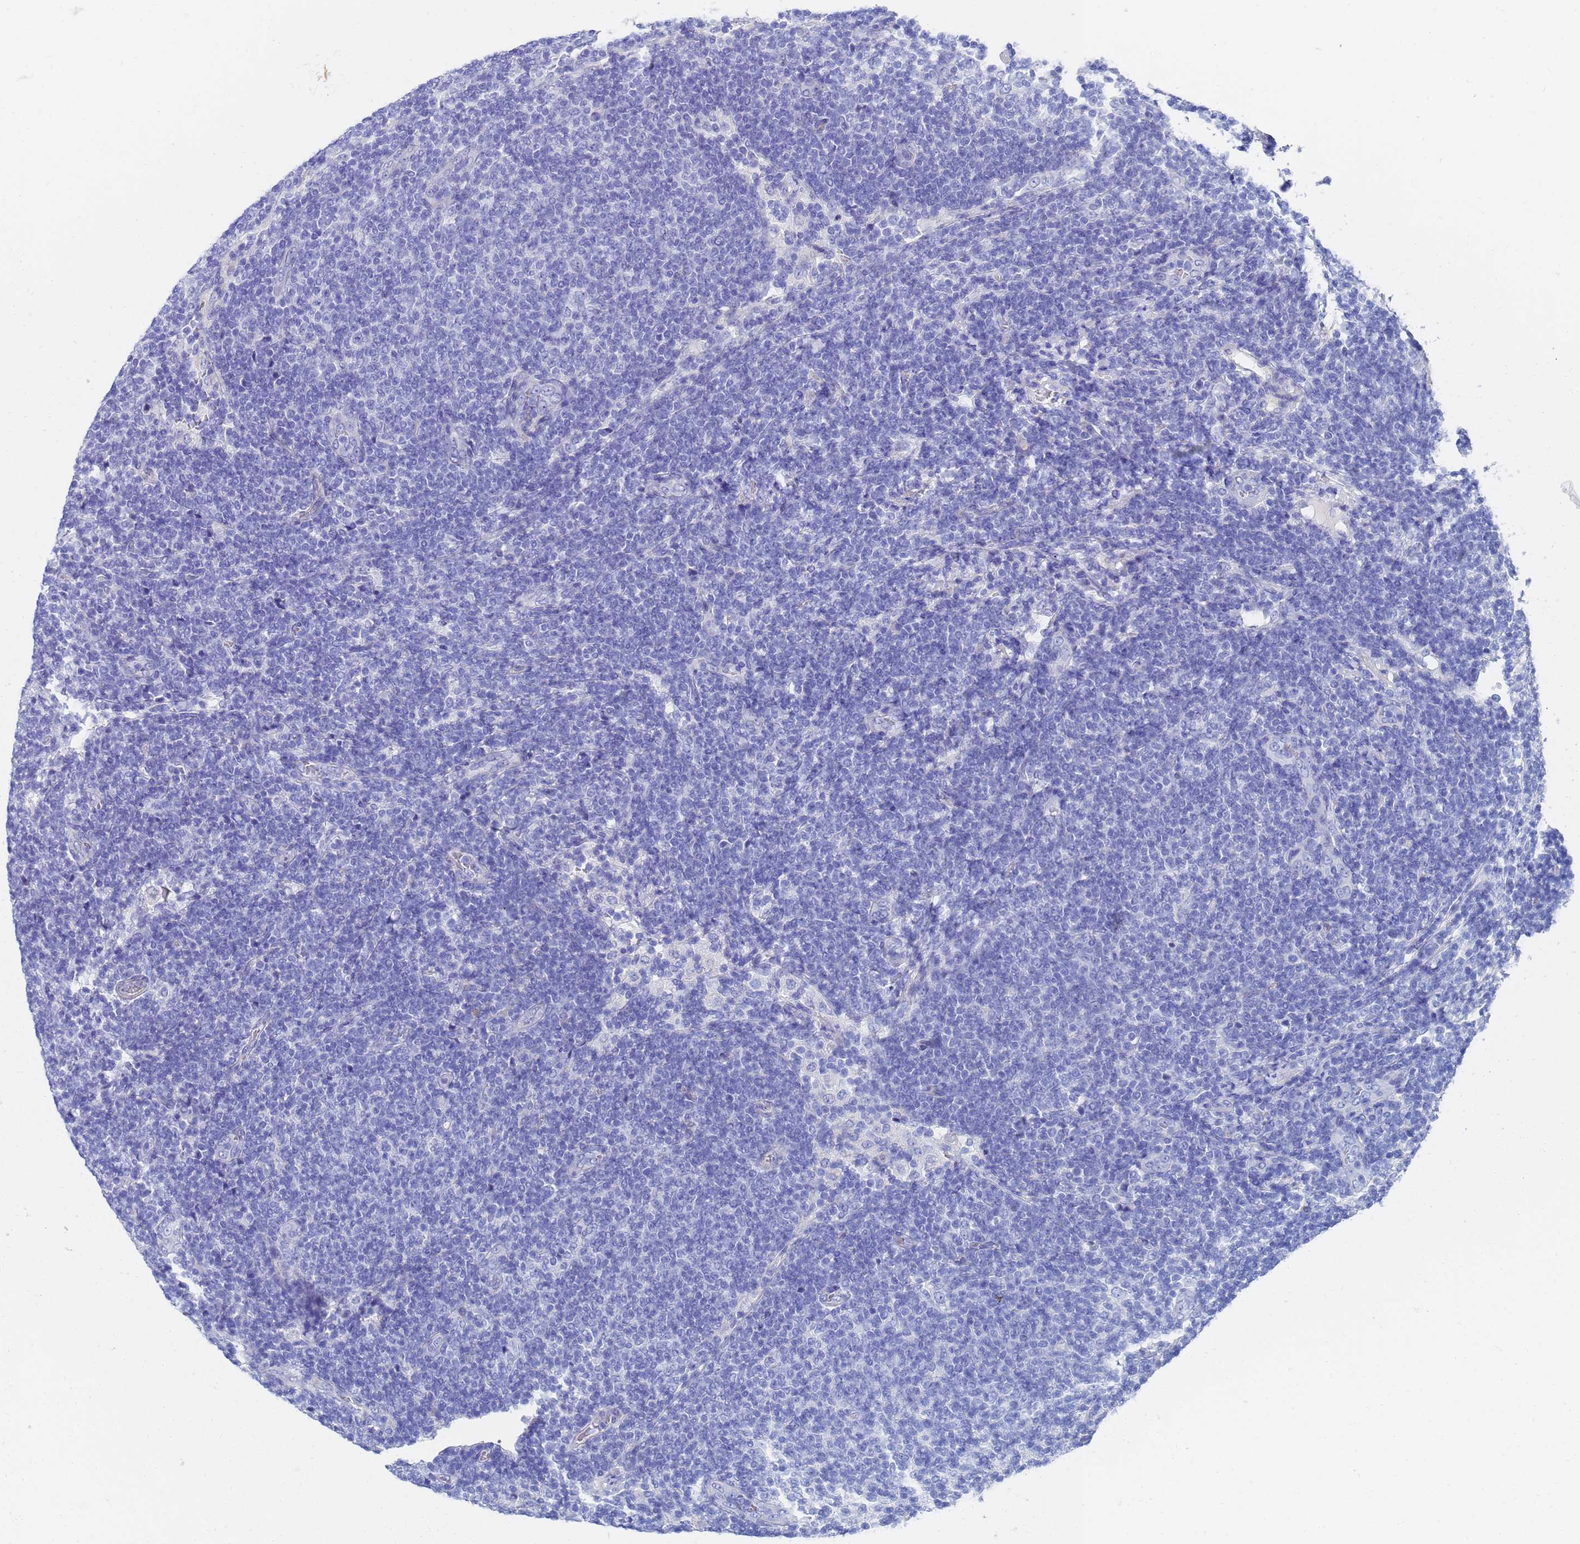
{"staining": {"intensity": "negative", "quantity": "none", "location": "none"}, "tissue": "lymphoma", "cell_type": "Tumor cells", "image_type": "cancer", "snomed": [{"axis": "morphology", "description": "Malignant lymphoma, non-Hodgkin's type, Low grade"}, {"axis": "topography", "description": "Lymph node"}], "caption": "Tumor cells show no significant protein staining in low-grade malignant lymphoma, non-Hodgkin's type. (DAB (3,3'-diaminobenzidine) IHC, high magnification).", "gene": "LBX2", "patient": {"sex": "male", "age": 66}}